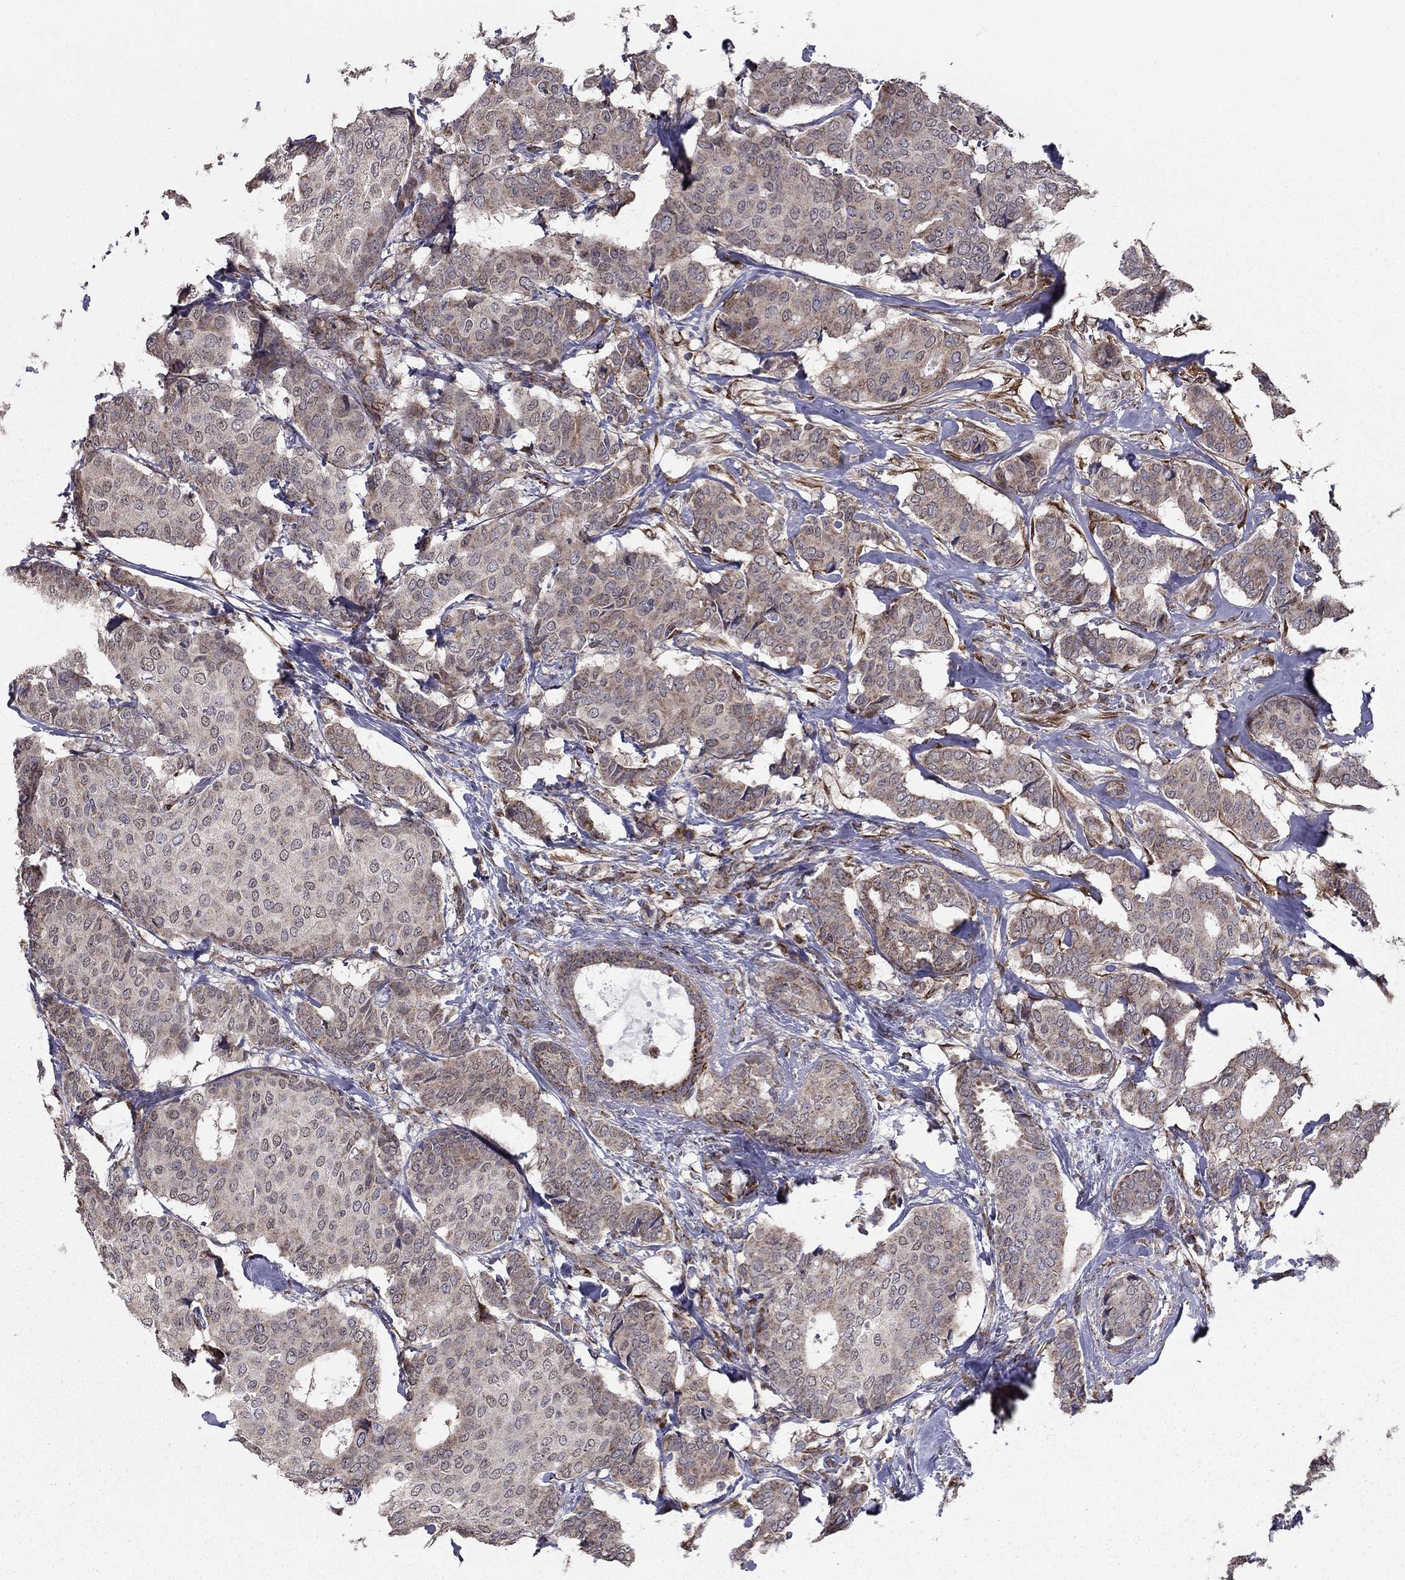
{"staining": {"intensity": "moderate", "quantity": "<25%", "location": "cytoplasmic/membranous"}, "tissue": "breast cancer", "cell_type": "Tumor cells", "image_type": "cancer", "snomed": [{"axis": "morphology", "description": "Duct carcinoma"}, {"axis": "topography", "description": "Breast"}], "caption": "Tumor cells demonstrate moderate cytoplasmic/membranous positivity in about <25% of cells in breast infiltrating ductal carcinoma. (Brightfield microscopy of DAB IHC at high magnification).", "gene": "NKIRAS1", "patient": {"sex": "female", "age": 75}}